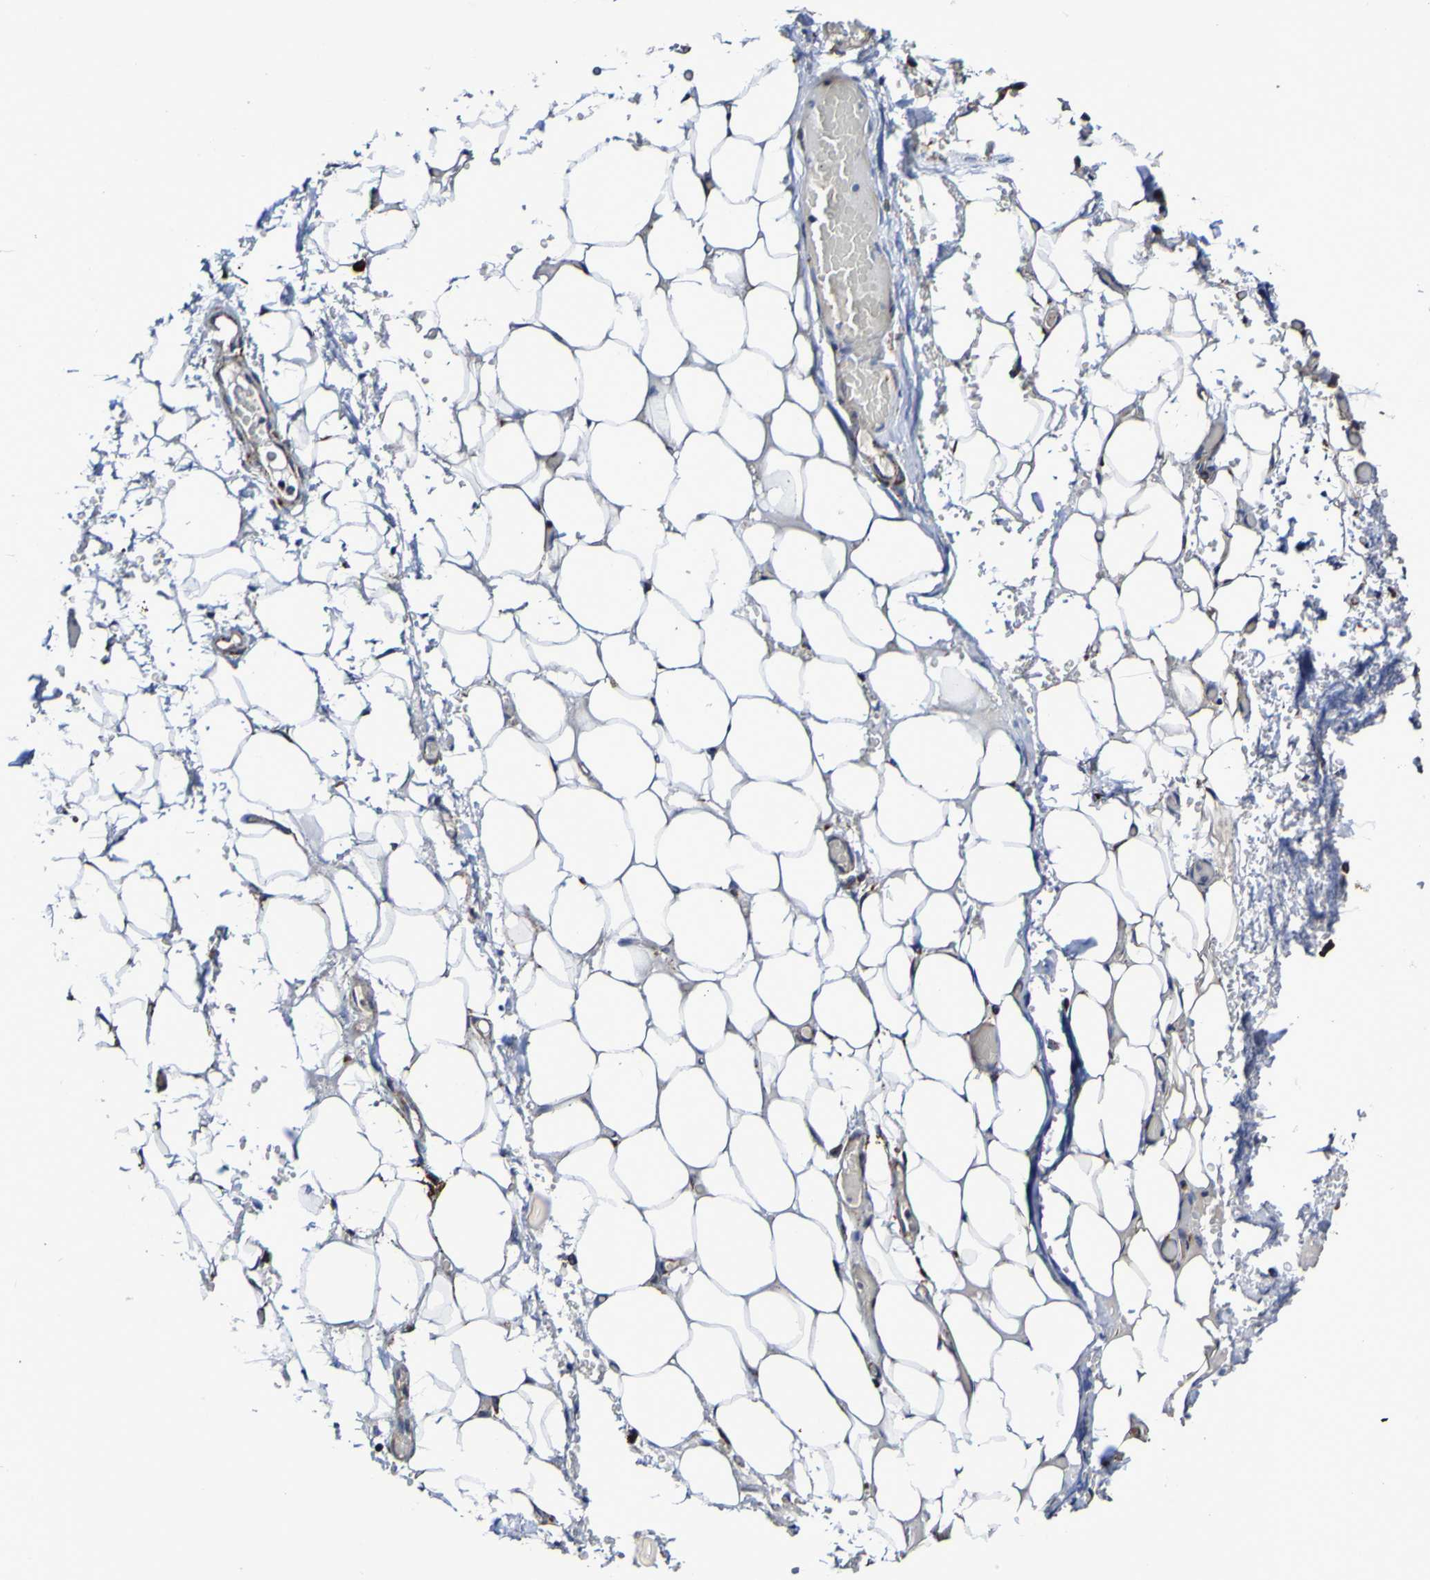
{"staining": {"intensity": "negative", "quantity": "none", "location": "none"}, "tissue": "adipose tissue", "cell_type": "Adipocytes", "image_type": "normal", "snomed": [{"axis": "morphology", "description": "Normal tissue, NOS"}, {"axis": "morphology", "description": "Adenocarcinoma, NOS"}, {"axis": "topography", "description": "Esophagus"}], "caption": "A high-resolution image shows immunohistochemistry (IHC) staining of benign adipose tissue, which demonstrates no significant expression in adipocytes. (Brightfield microscopy of DAB (3,3'-diaminobenzidine) IHC at high magnification).", "gene": "IL18R1", "patient": {"sex": "male", "age": 62}}